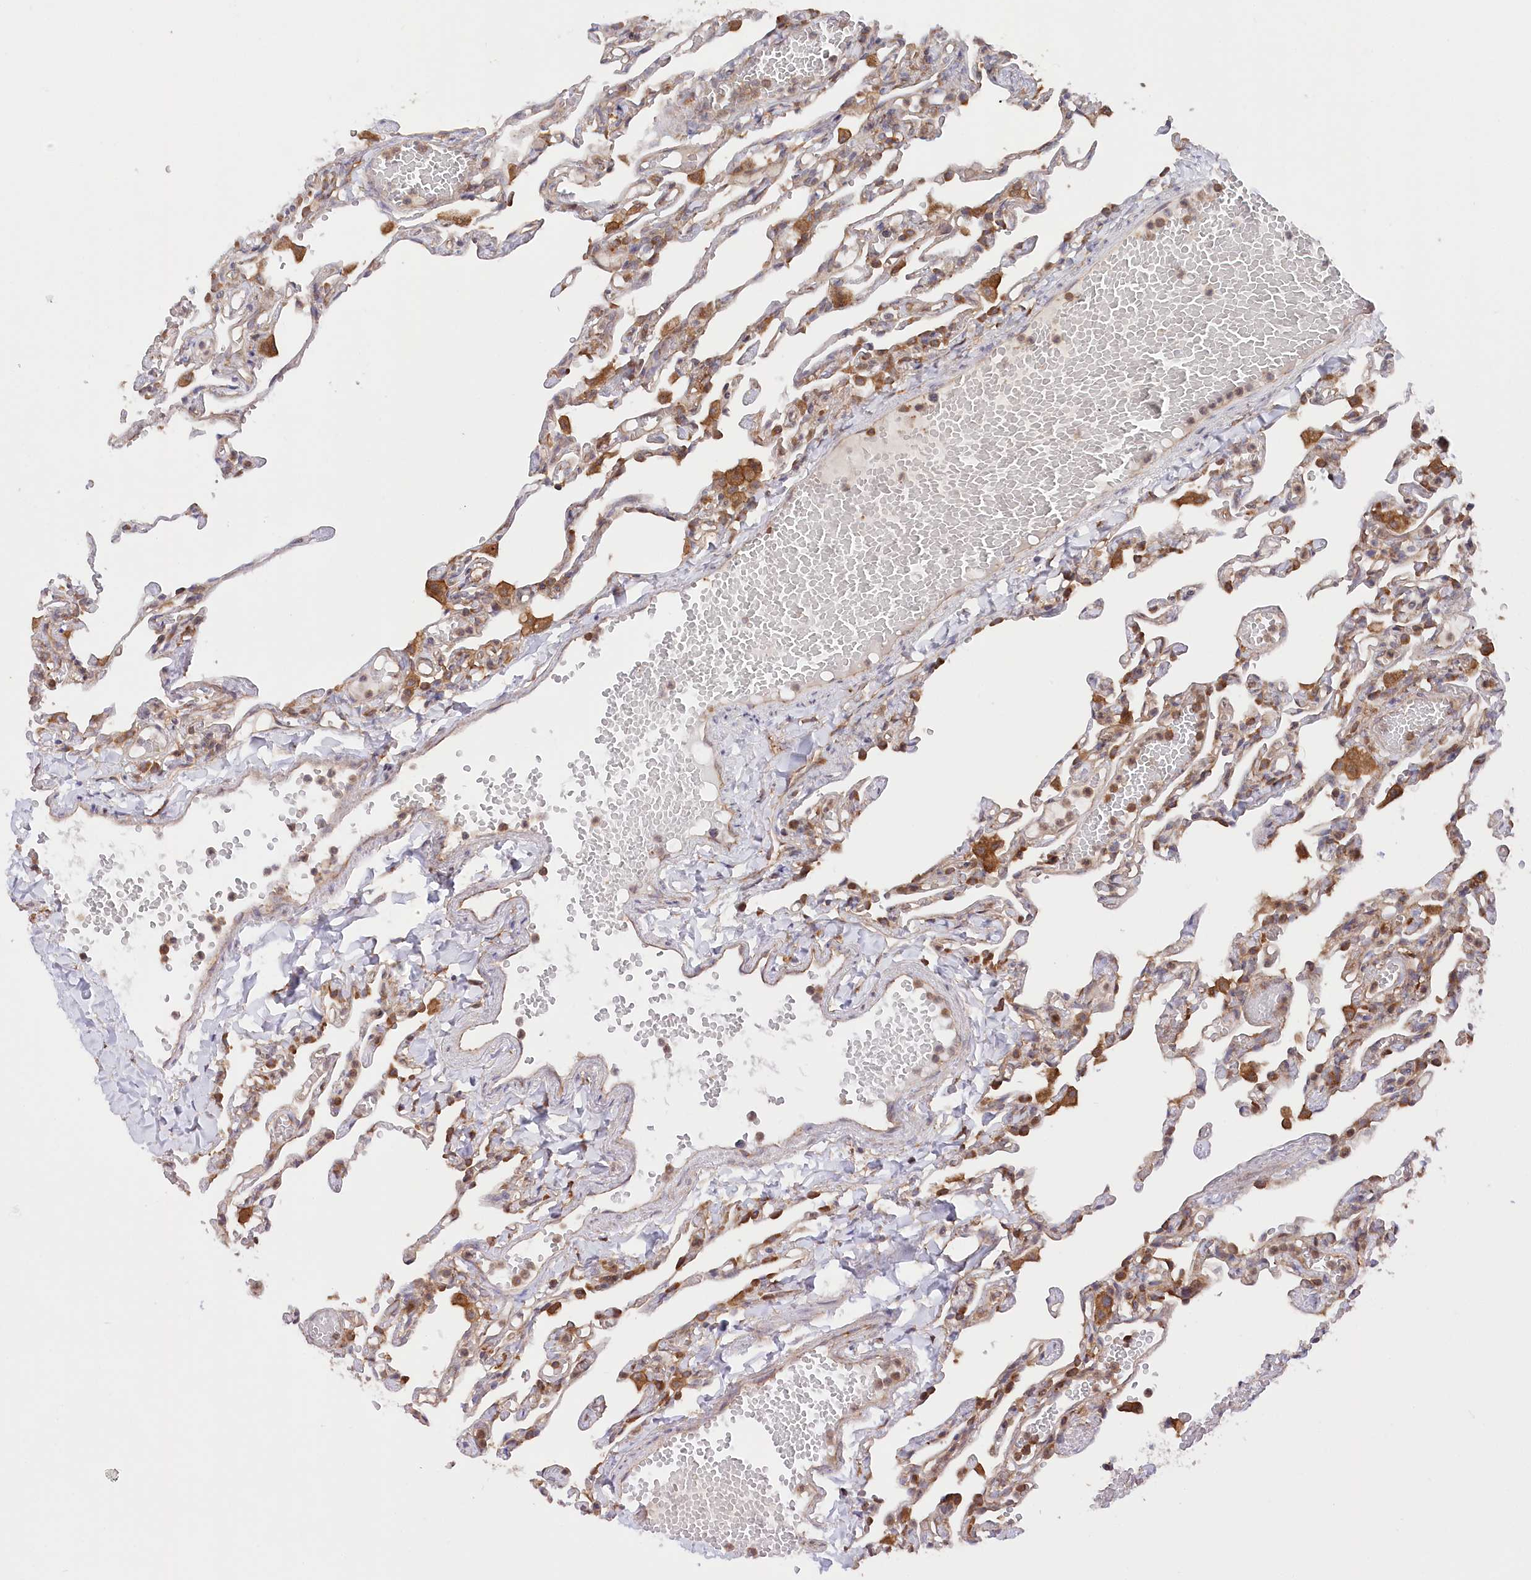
{"staining": {"intensity": "moderate", "quantity": "25%-75%", "location": "cytoplasmic/membranous"}, "tissue": "lung", "cell_type": "Alveolar cells", "image_type": "normal", "snomed": [{"axis": "morphology", "description": "Normal tissue, NOS"}, {"axis": "topography", "description": "Lung"}], "caption": "DAB (3,3'-diaminobenzidine) immunohistochemical staining of unremarkable human lung shows moderate cytoplasmic/membranous protein staining in about 25%-75% of alveolar cells. (DAB IHC, brown staining for protein, blue staining for nuclei).", "gene": "PPP1R21", "patient": {"sex": "male", "age": 21}}